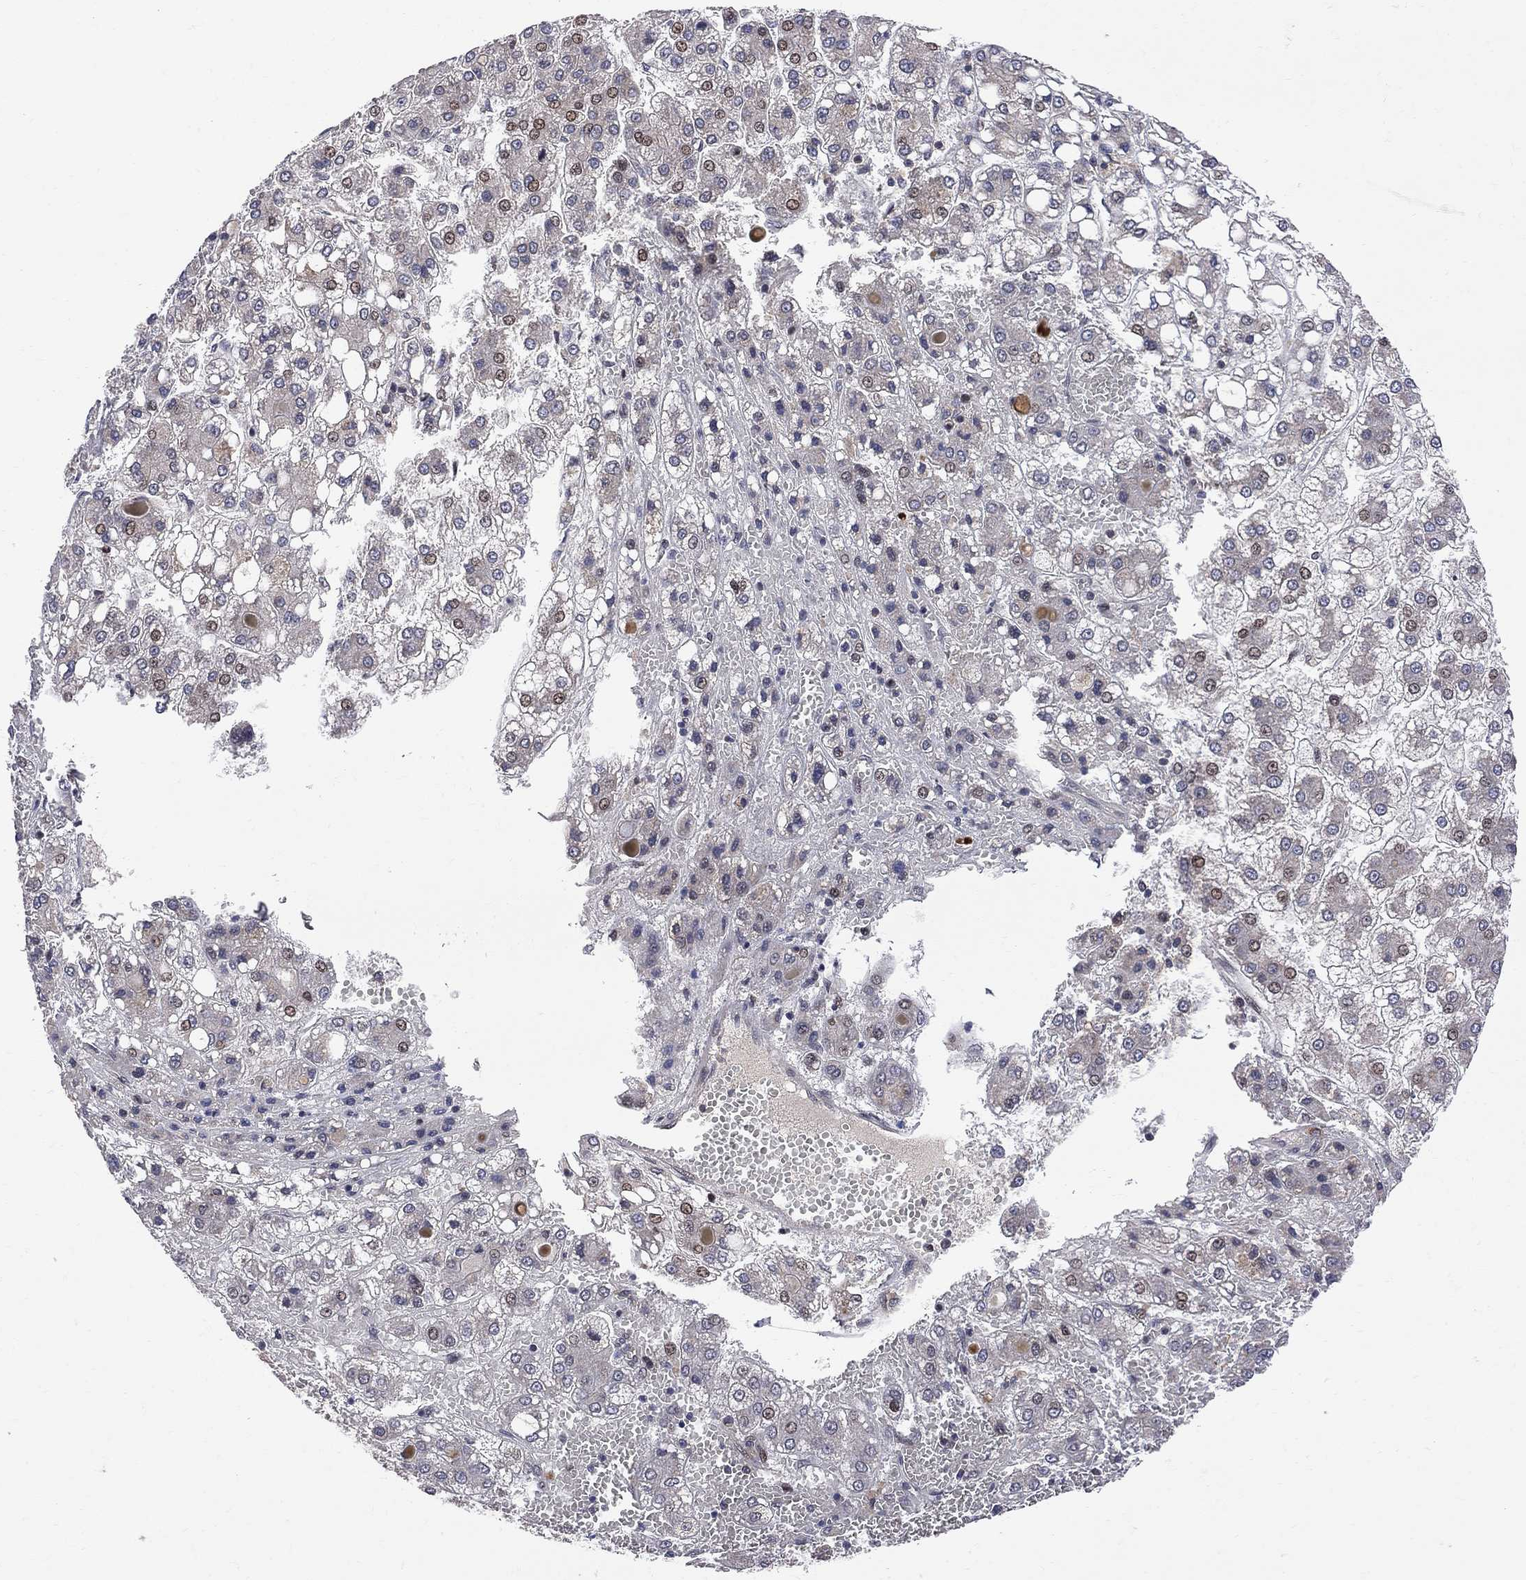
{"staining": {"intensity": "moderate", "quantity": "<25%", "location": "nuclear"}, "tissue": "liver cancer", "cell_type": "Tumor cells", "image_type": "cancer", "snomed": [{"axis": "morphology", "description": "Carcinoma, Hepatocellular, NOS"}, {"axis": "topography", "description": "Liver"}], "caption": "Tumor cells exhibit moderate nuclear positivity in about <25% of cells in liver cancer (hepatocellular carcinoma). The staining is performed using DAB (3,3'-diaminobenzidine) brown chromogen to label protein expression. The nuclei are counter-stained blue using hematoxylin.", "gene": "CNOT11", "patient": {"sex": "male", "age": 73}}